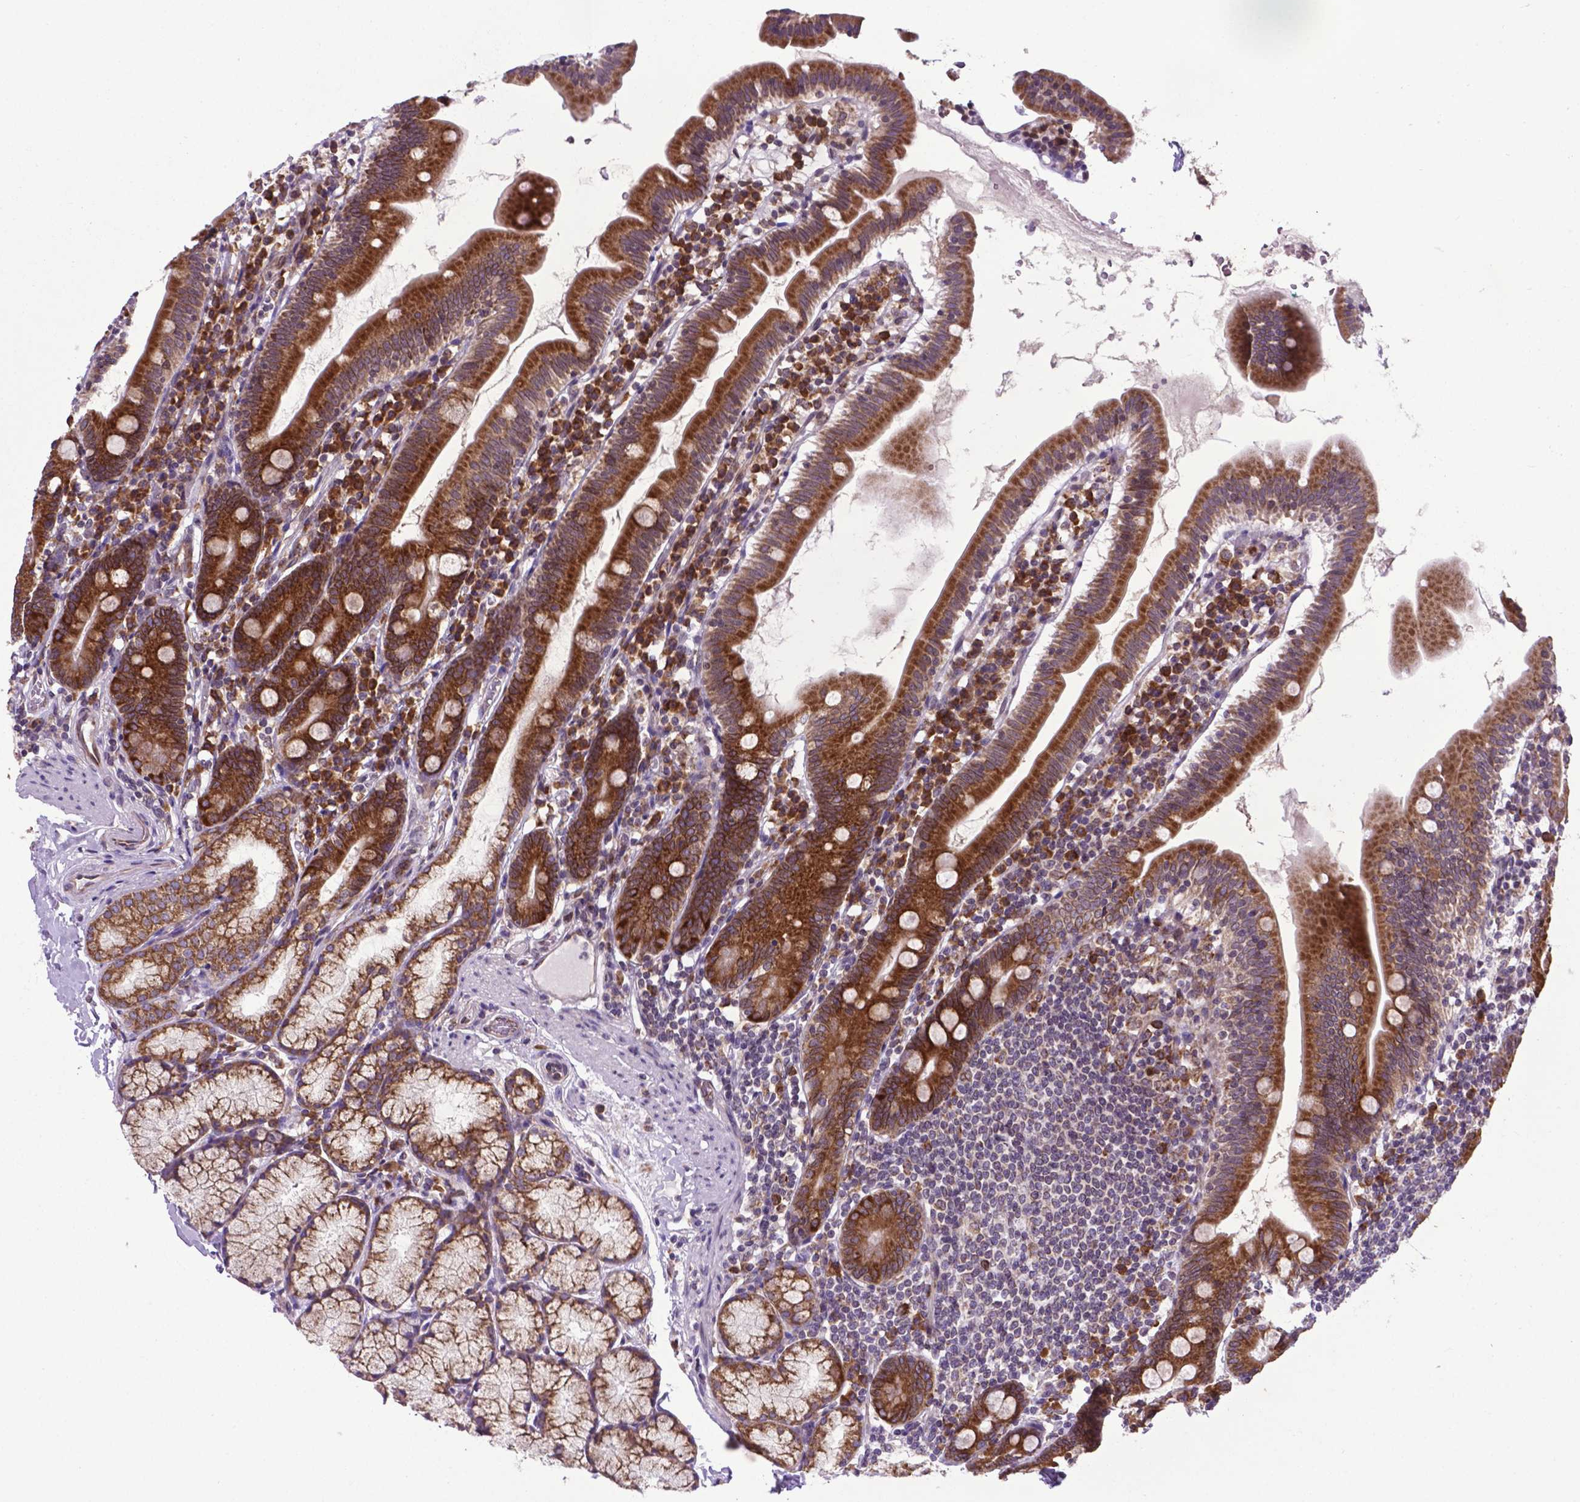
{"staining": {"intensity": "moderate", "quantity": ">75%", "location": "cytoplasmic/membranous"}, "tissue": "duodenum", "cell_type": "Glandular cells", "image_type": "normal", "snomed": [{"axis": "morphology", "description": "Normal tissue, NOS"}, {"axis": "topography", "description": "Duodenum"}], "caption": "Unremarkable duodenum displays moderate cytoplasmic/membranous expression in approximately >75% of glandular cells The protein is shown in brown color, while the nuclei are stained blue..", "gene": "ENSG00000269590", "patient": {"sex": "female", "age": 67}}